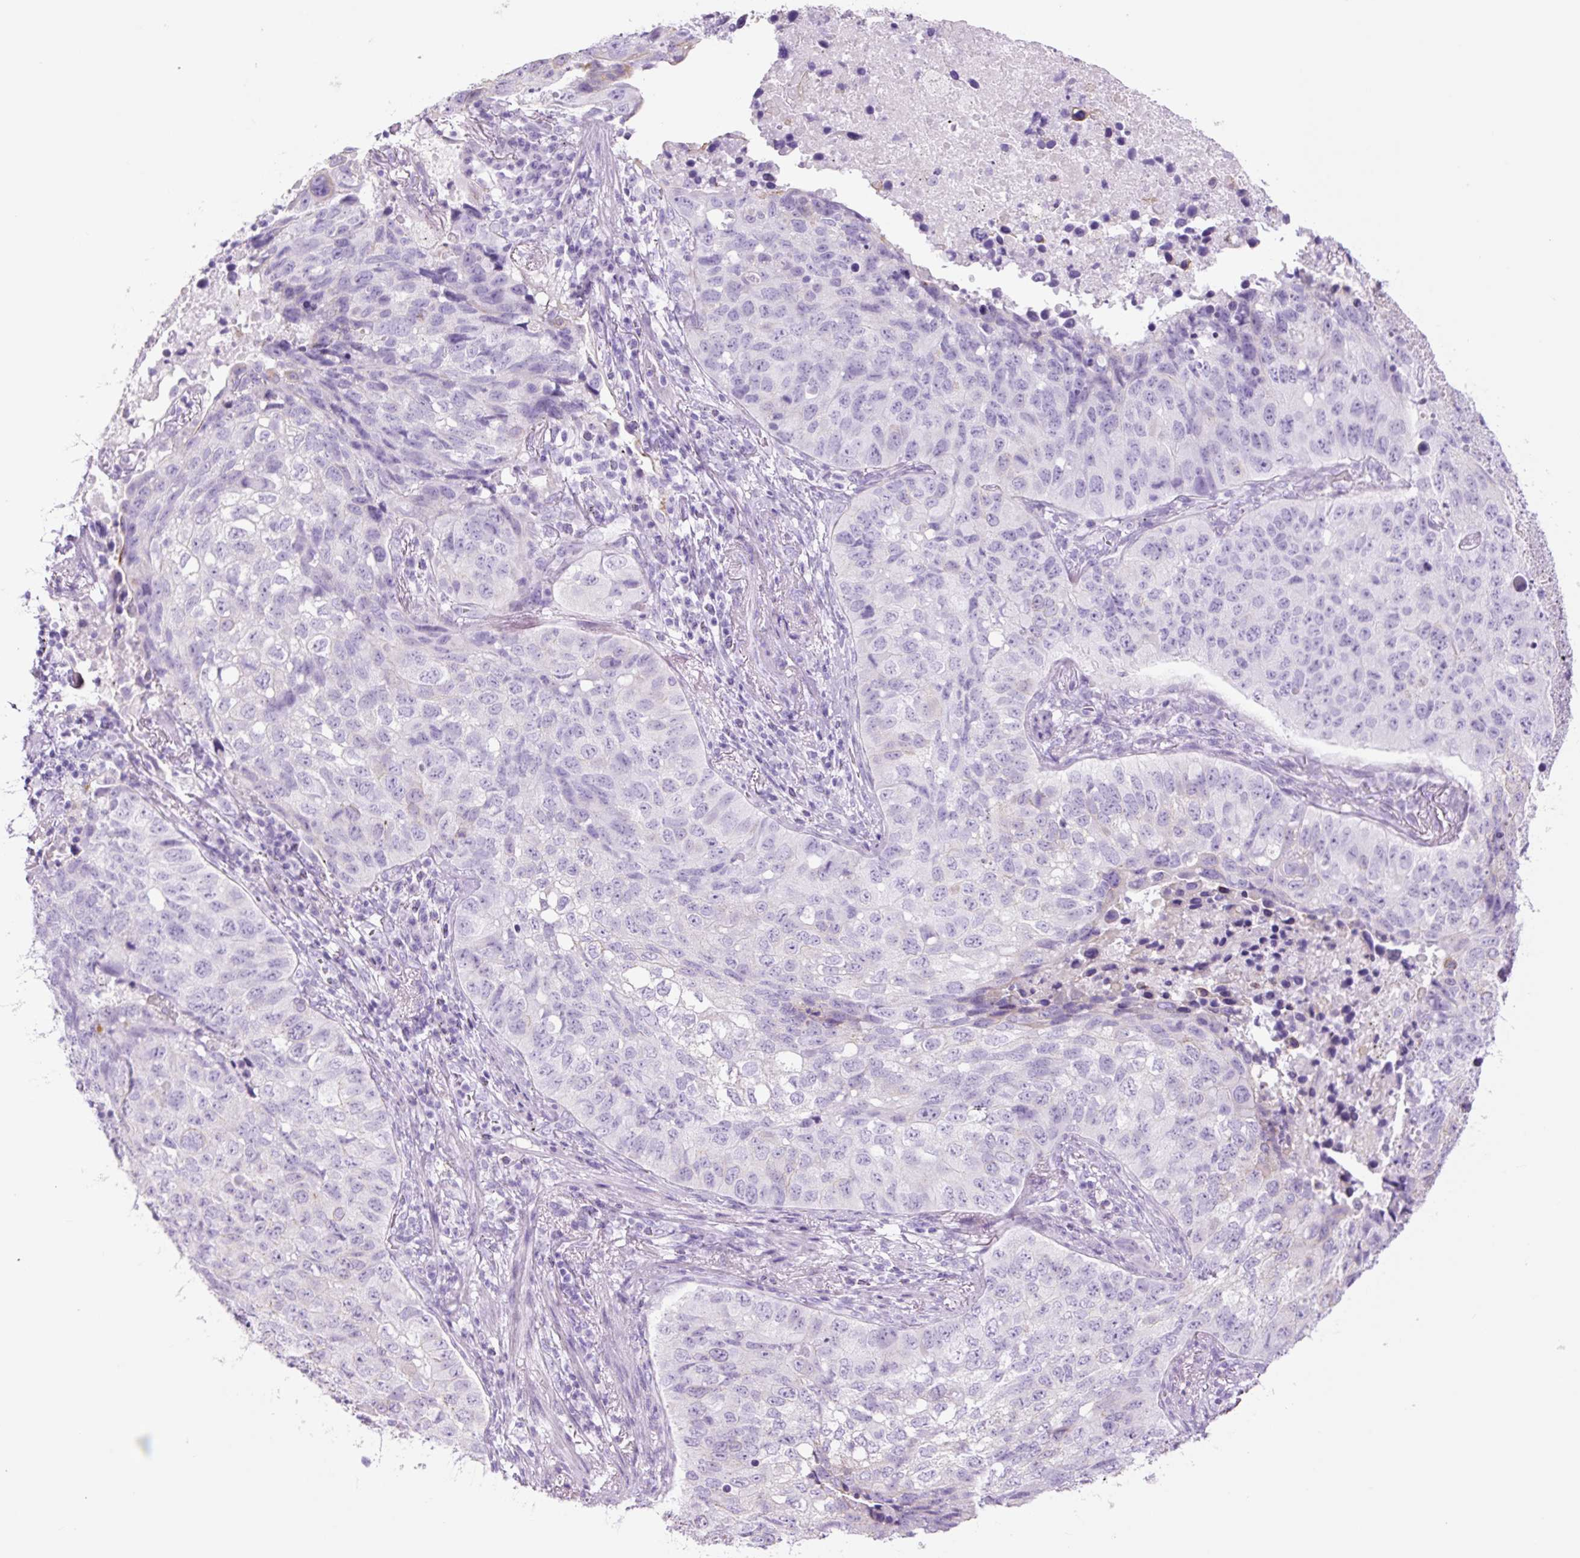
{"staining": {"intensity": "negative", "quantity": "none", "location": "none"}, "tissue": "lung cancer", "cell_type": "Tumor cells", "image_type": "cancer", "snomed": [{"axis": "morphology", "description": "Squamous cell carcinoma, NOS"}, {"axis": "topography", "description": "Lung"}], "caption": "Lung cancer was stained to show a protein in brown. There is no significant positivity in tumor cells.", "gene": "TFF2", "patient": {"sex": "male", "age": 60}}